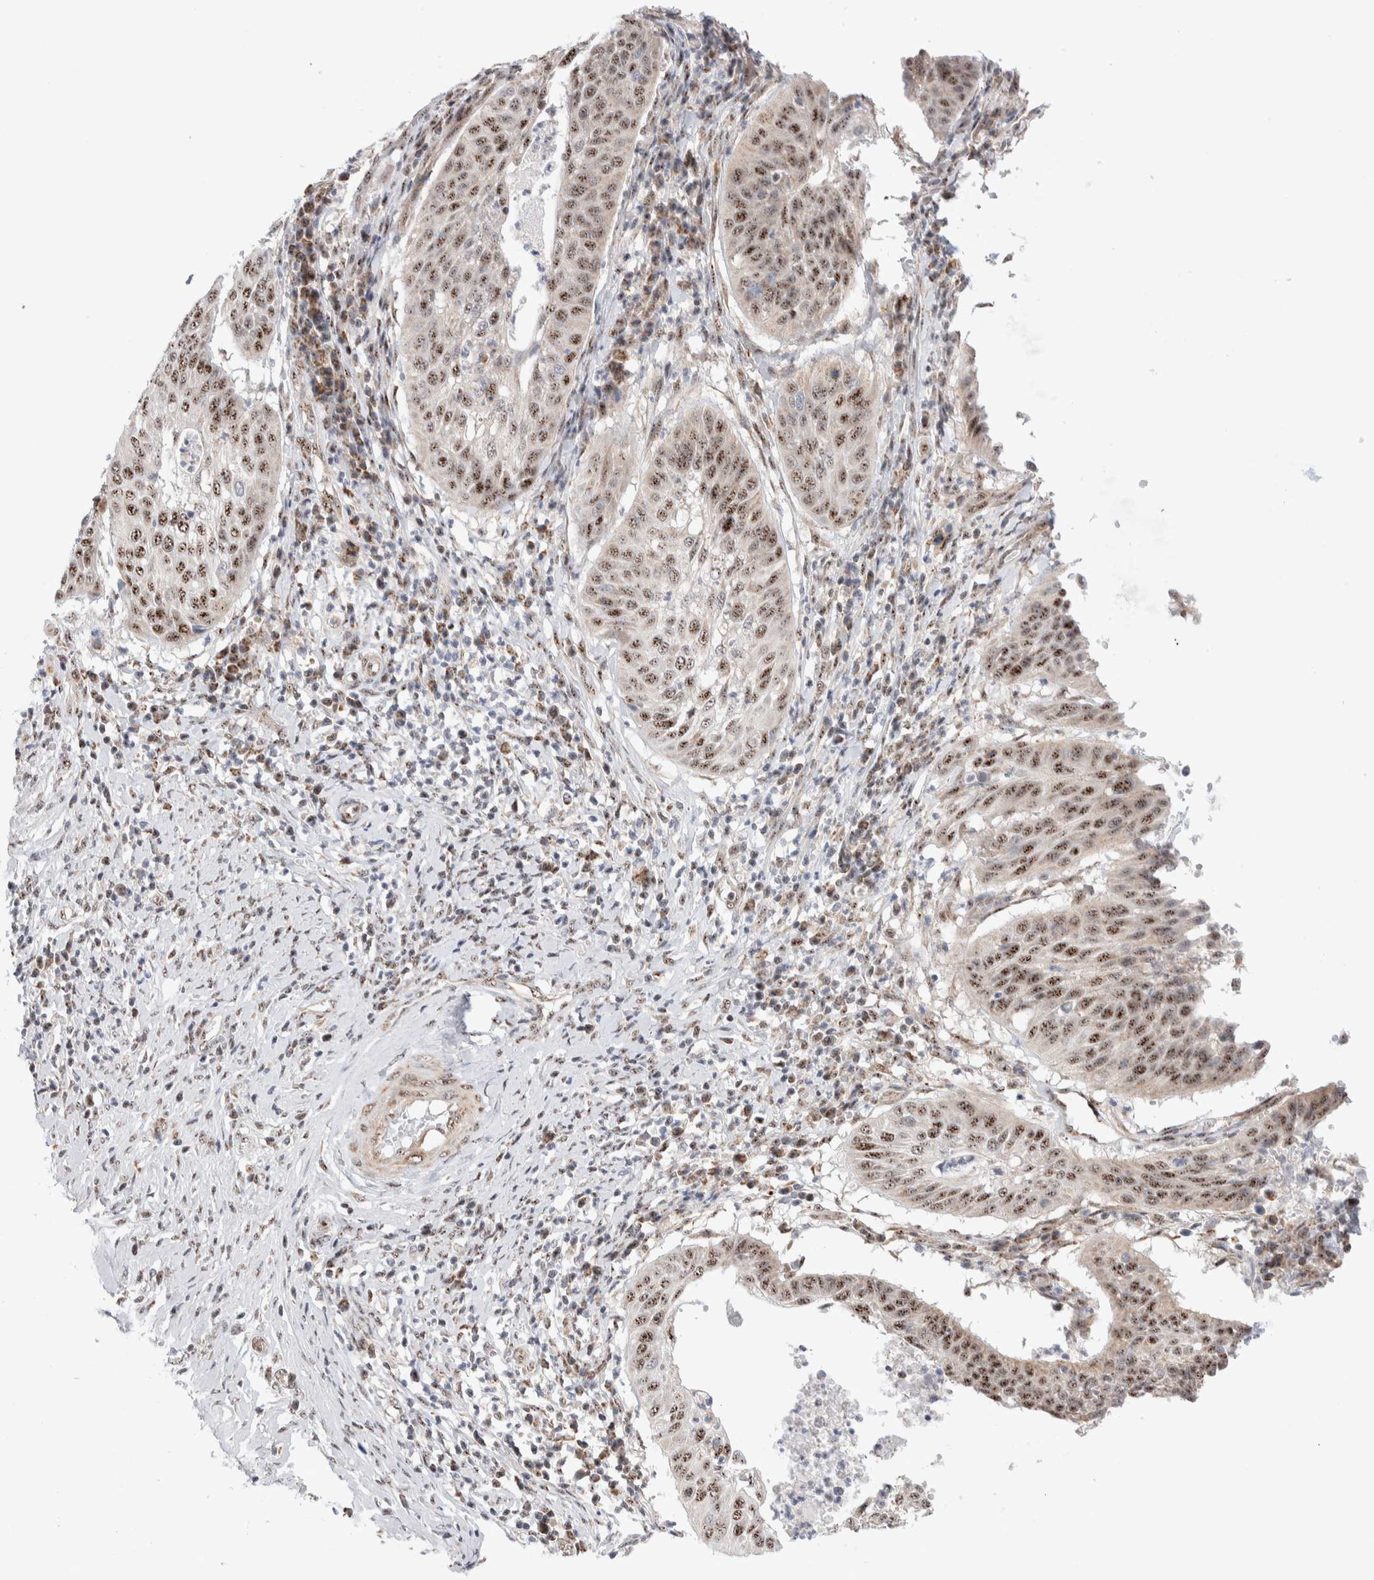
{"staining": {"intensity": "moderate", "quantity": ">75%", "location": "nuclear"}, "tissue": "cervical cancer", "cell_type": "Tumor cells", "image_type": "cancer", "snomed": [{"axis": "morphology", "description": "Normal tissue, NOS"}, {"axis": "morphology", "description": "Squamous cell carcinoma, NOS"}, {"axis": "topography", "description": "Cervix"}], "caption": "This is an image of immunohistochemistry (IHC) staining of cervical squamous cell carcinoma, which shows moderate expression in the nuclear of tumor cells.", "gene": "ZNF695", "patient": {"sex": "female", "age": 39}}